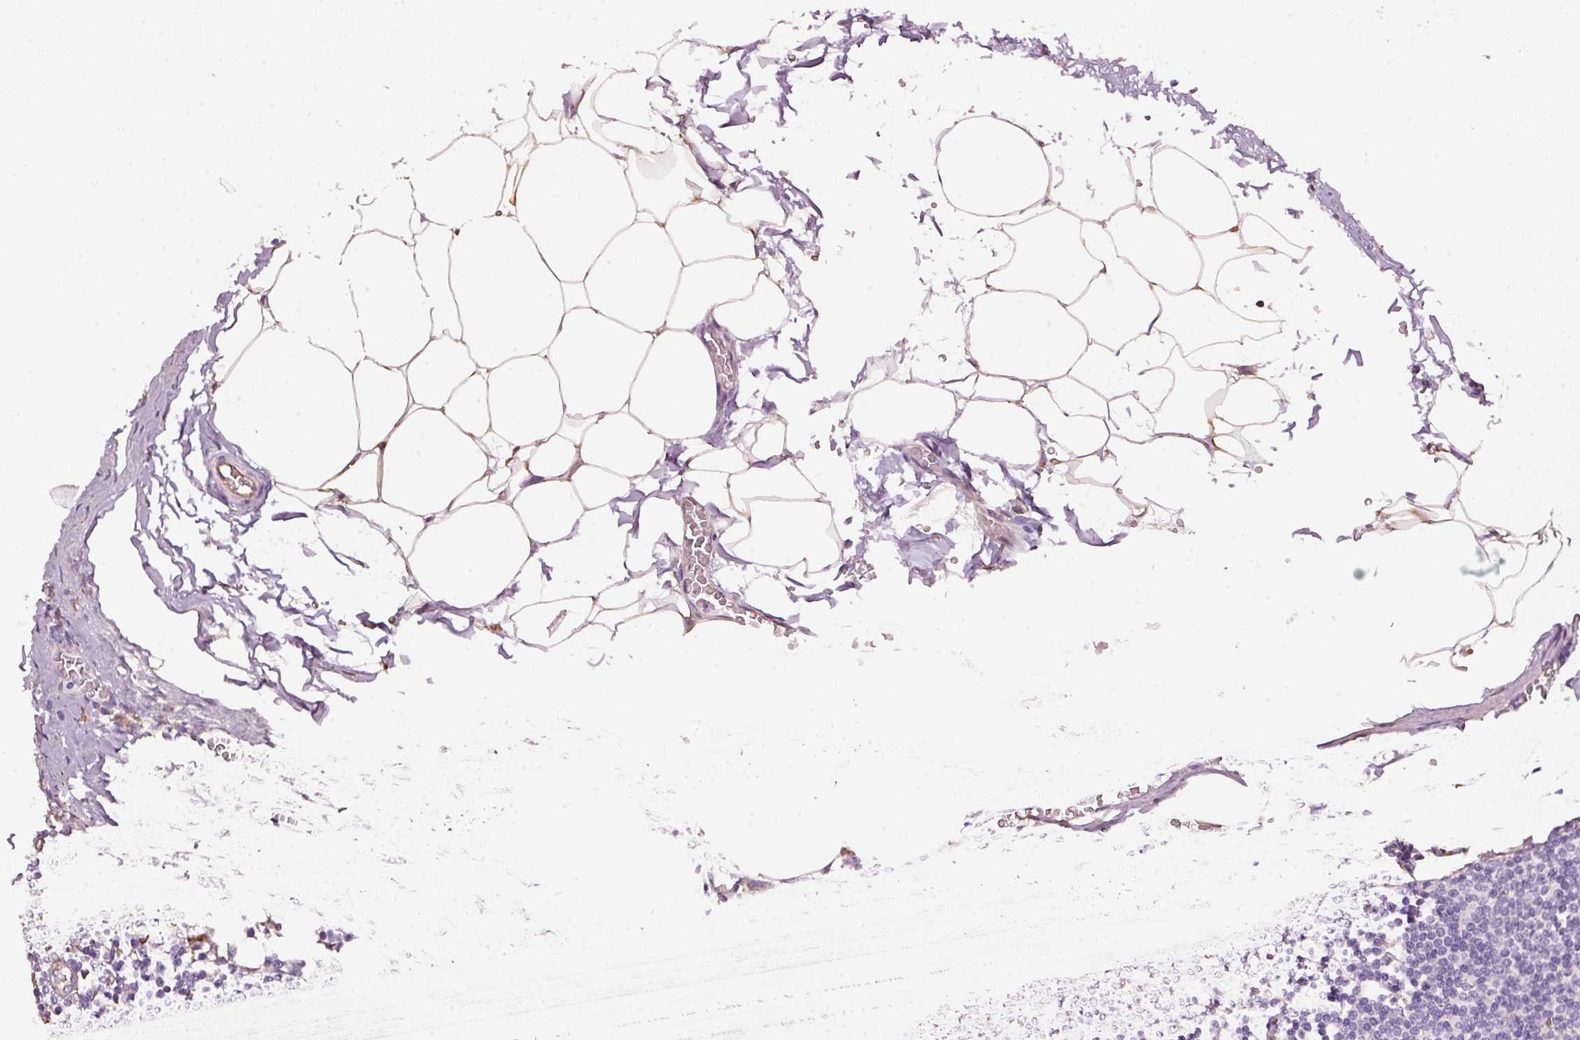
{"staining": {"intensity": "negative", "quantity": "none", "location": "none"}, "tissue": "lymph node", "cell_type": "Germinal center cells", "image_type": "normal", "snomed": [{"axis": "morphology", "description": "Normal tissue, NOS"}, {"axis": "topography", "description": "Lymph node"}], "caption": "Immunohistochemical staining of benign human lymph node reveals no significant expression in germinal center cells. (Stains: DAB immunohistochemistry (IHC) with hematoxylin counter stain, Microscopy: brightfield microscopy at high magnification).", "gene": "GCG", "patient": {"sex": "female", "age": 59}}